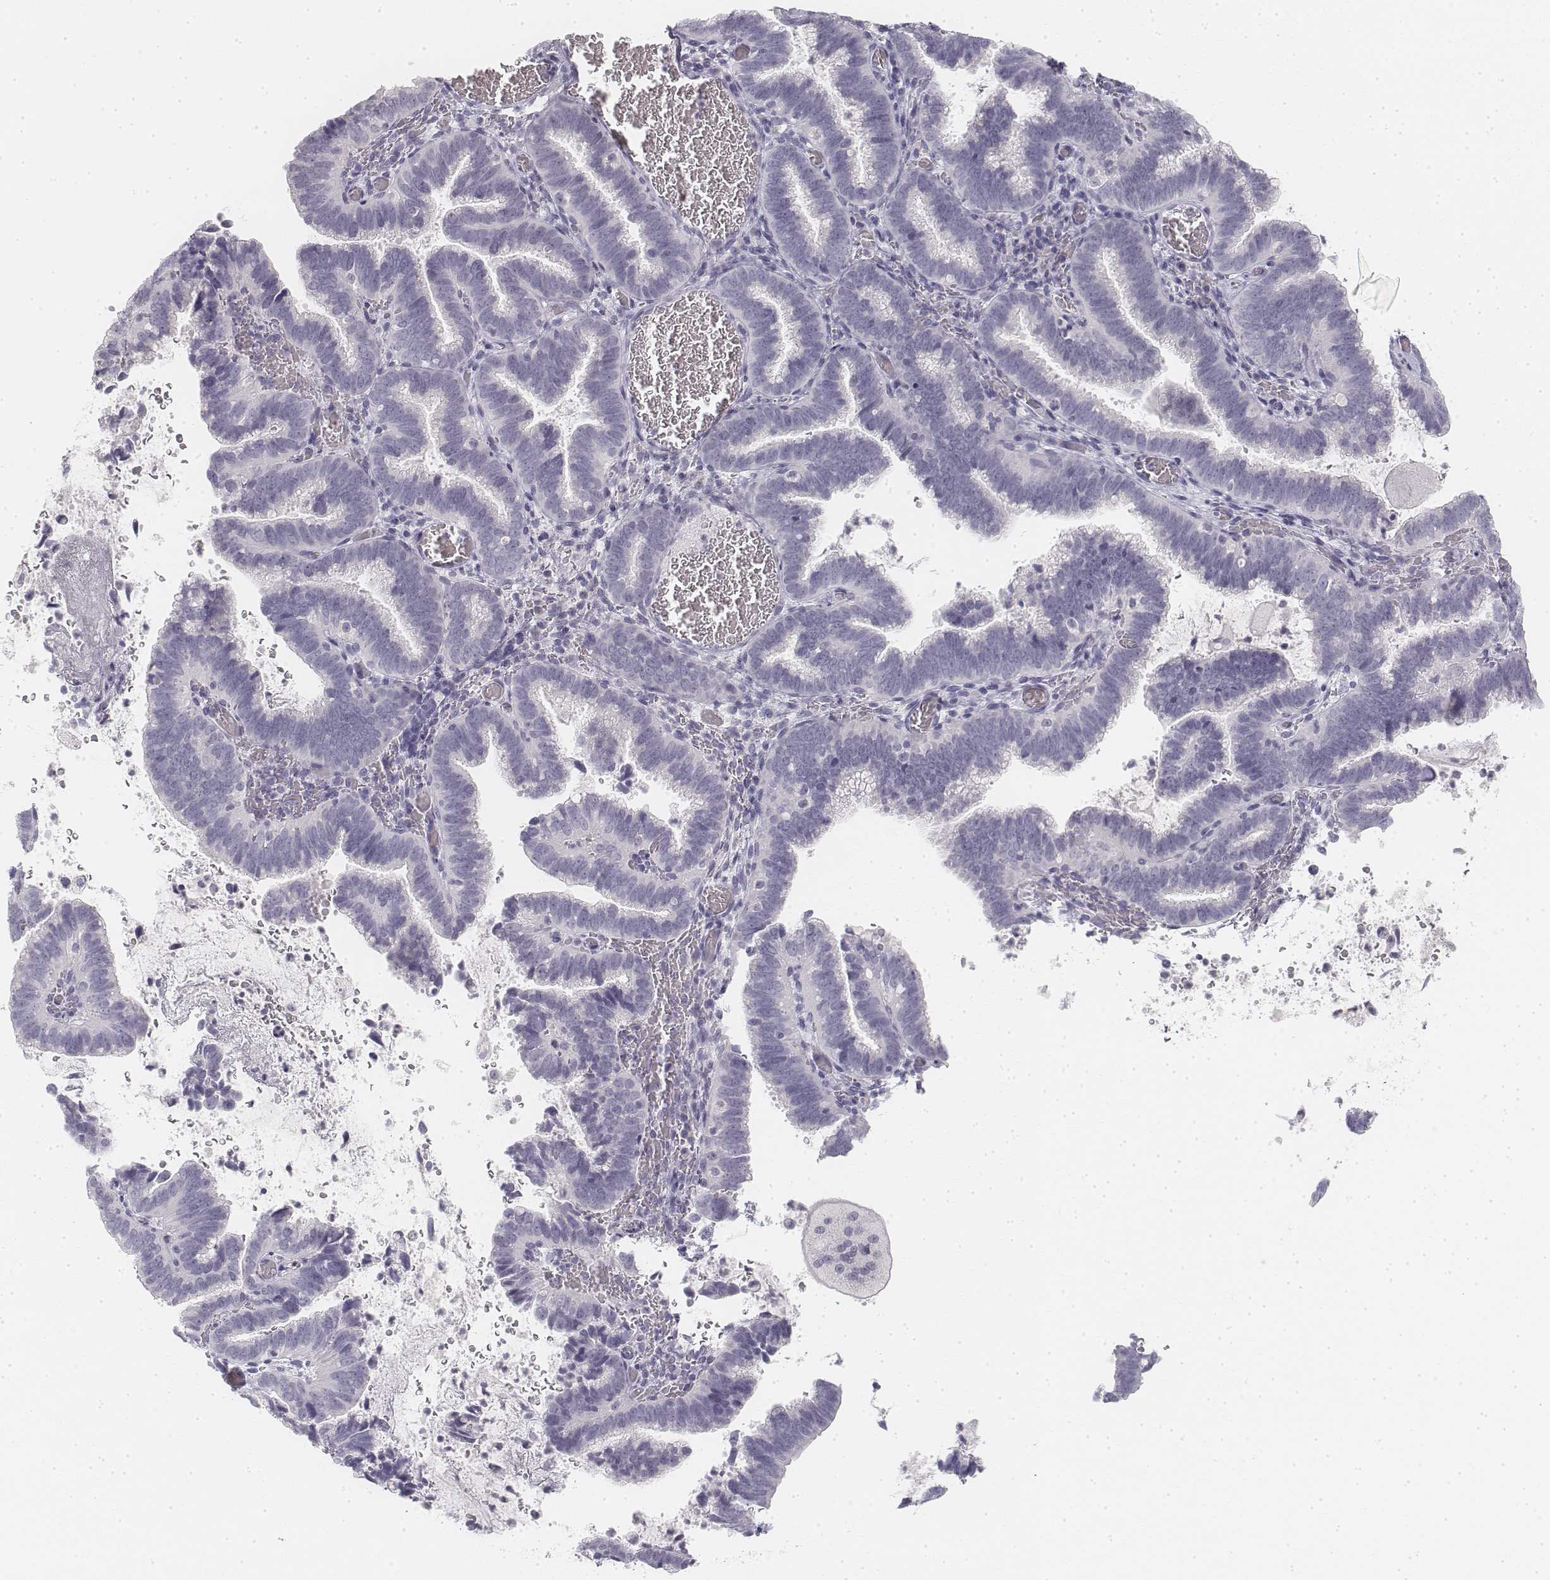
{"staining": {"intensity": "negative", "quantity": "none", "location": "none"}, "tissue": "cervical cancer", "cell_type": "Tumor cells", "image_type": "cancer", "snomed": [{"axis": "morphology", "description": "Adenocarcinoma, NOS"}, {"axis": "topography", "description": "Cervix"}], "caption": "DAB immunohistochemical staining of cervical cancer (adenocarcinoma) displays no significant staining in tumor cells.", "gene": "KRT25", "patient": {"sex": "female", "age": 61}}